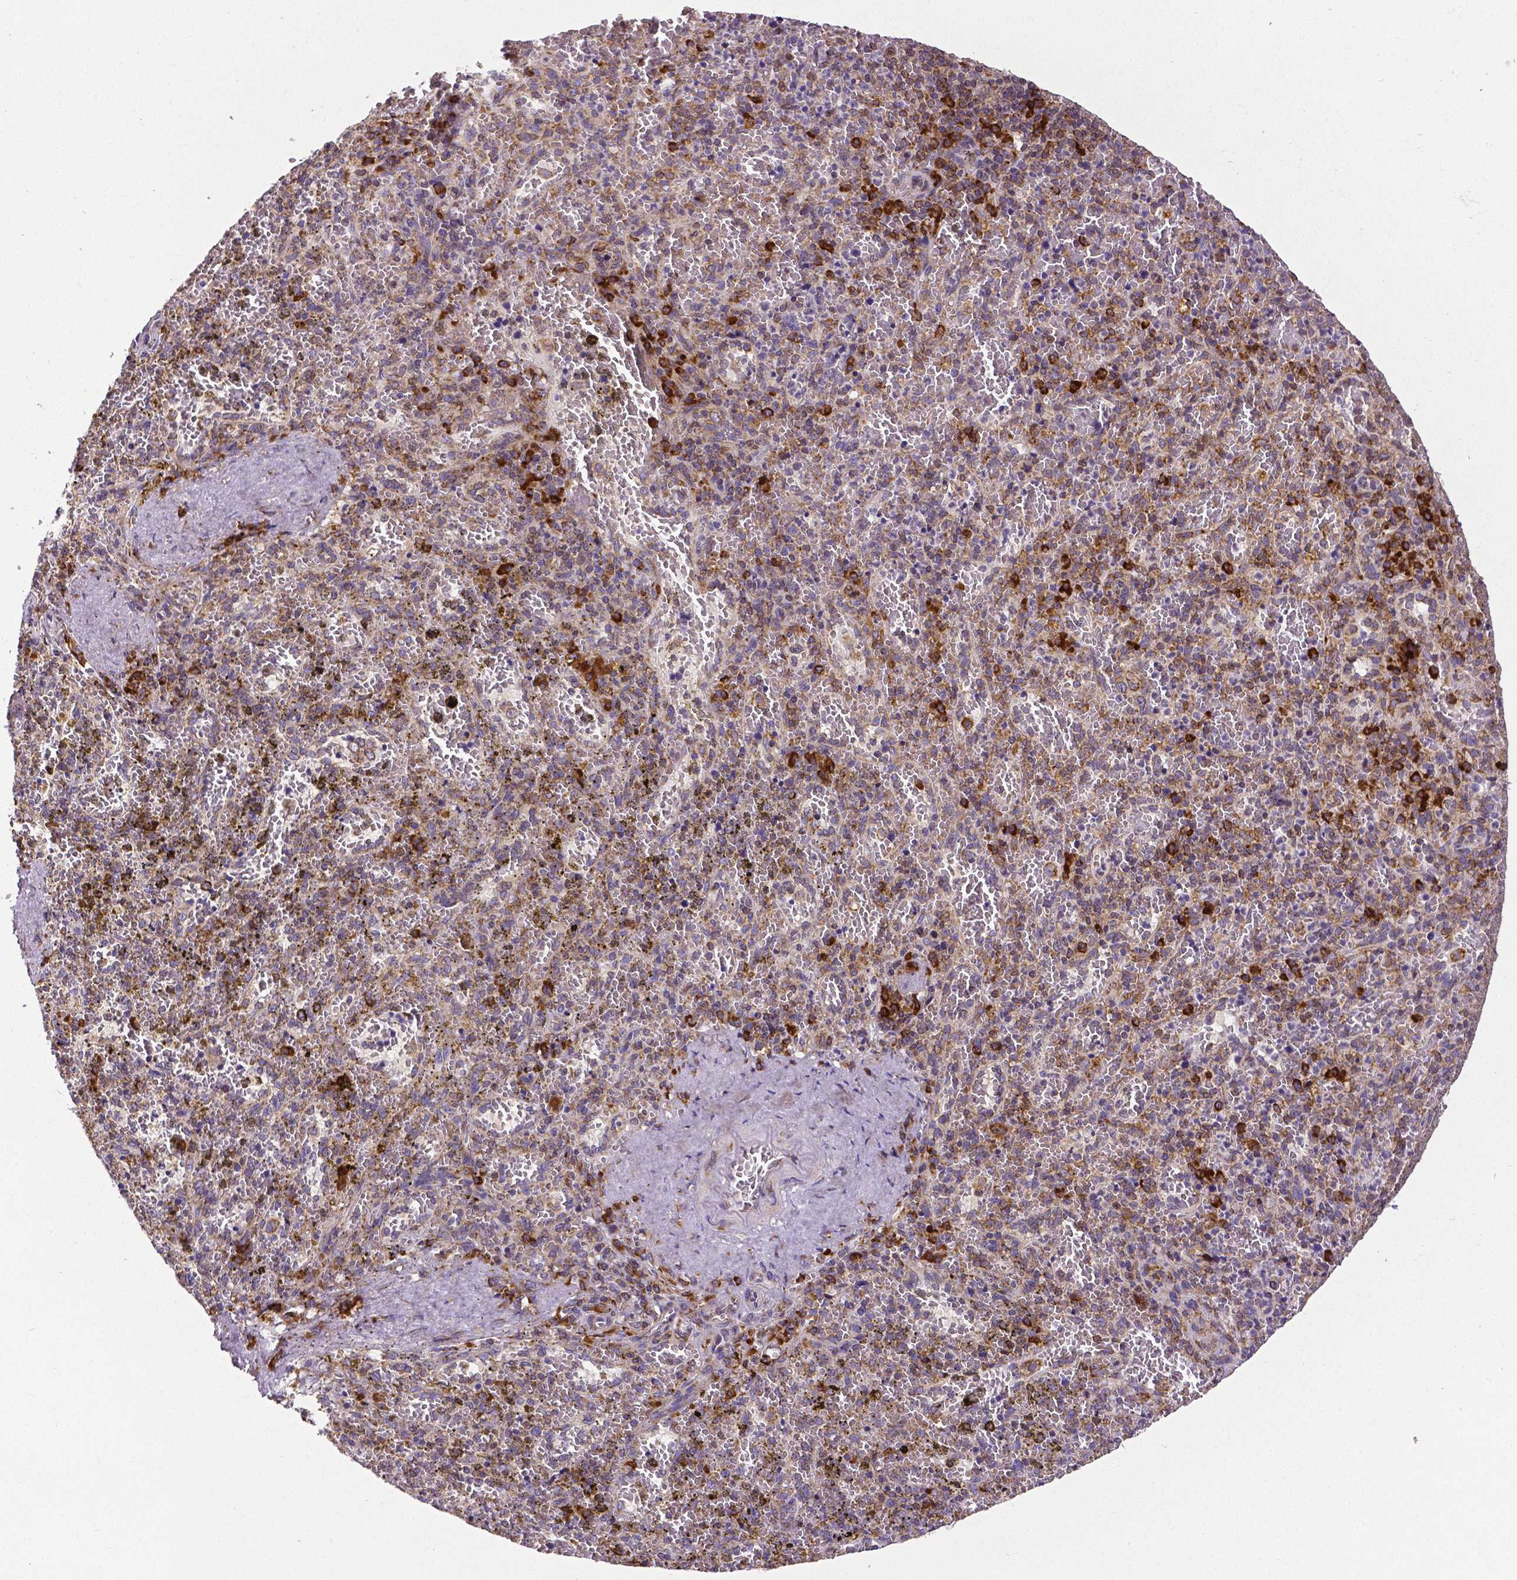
{"staining": {"intensity": "strong", "quantity": "<25%", "location": "cytoplasmic/membranous"}, "tissue": "spleen", "cell_type": "Cells in red pulp", "image_type": "normal", "snomed": [{"axis": "morphology", "description": "Normal tissue, NOS"}, {"axis": "topography", "description": "Spleen"}], "caption": "Immunohistochemistry (DAB) staining of benign spleen displays strong cytoplasmic/membranous protein staining in about <25% of cells in red pulp. (DAB IHC, brown staining for protein, blue staining for nuclei).", "gene": "MTDH", "patient": {"sex": "female", "age": 50}}